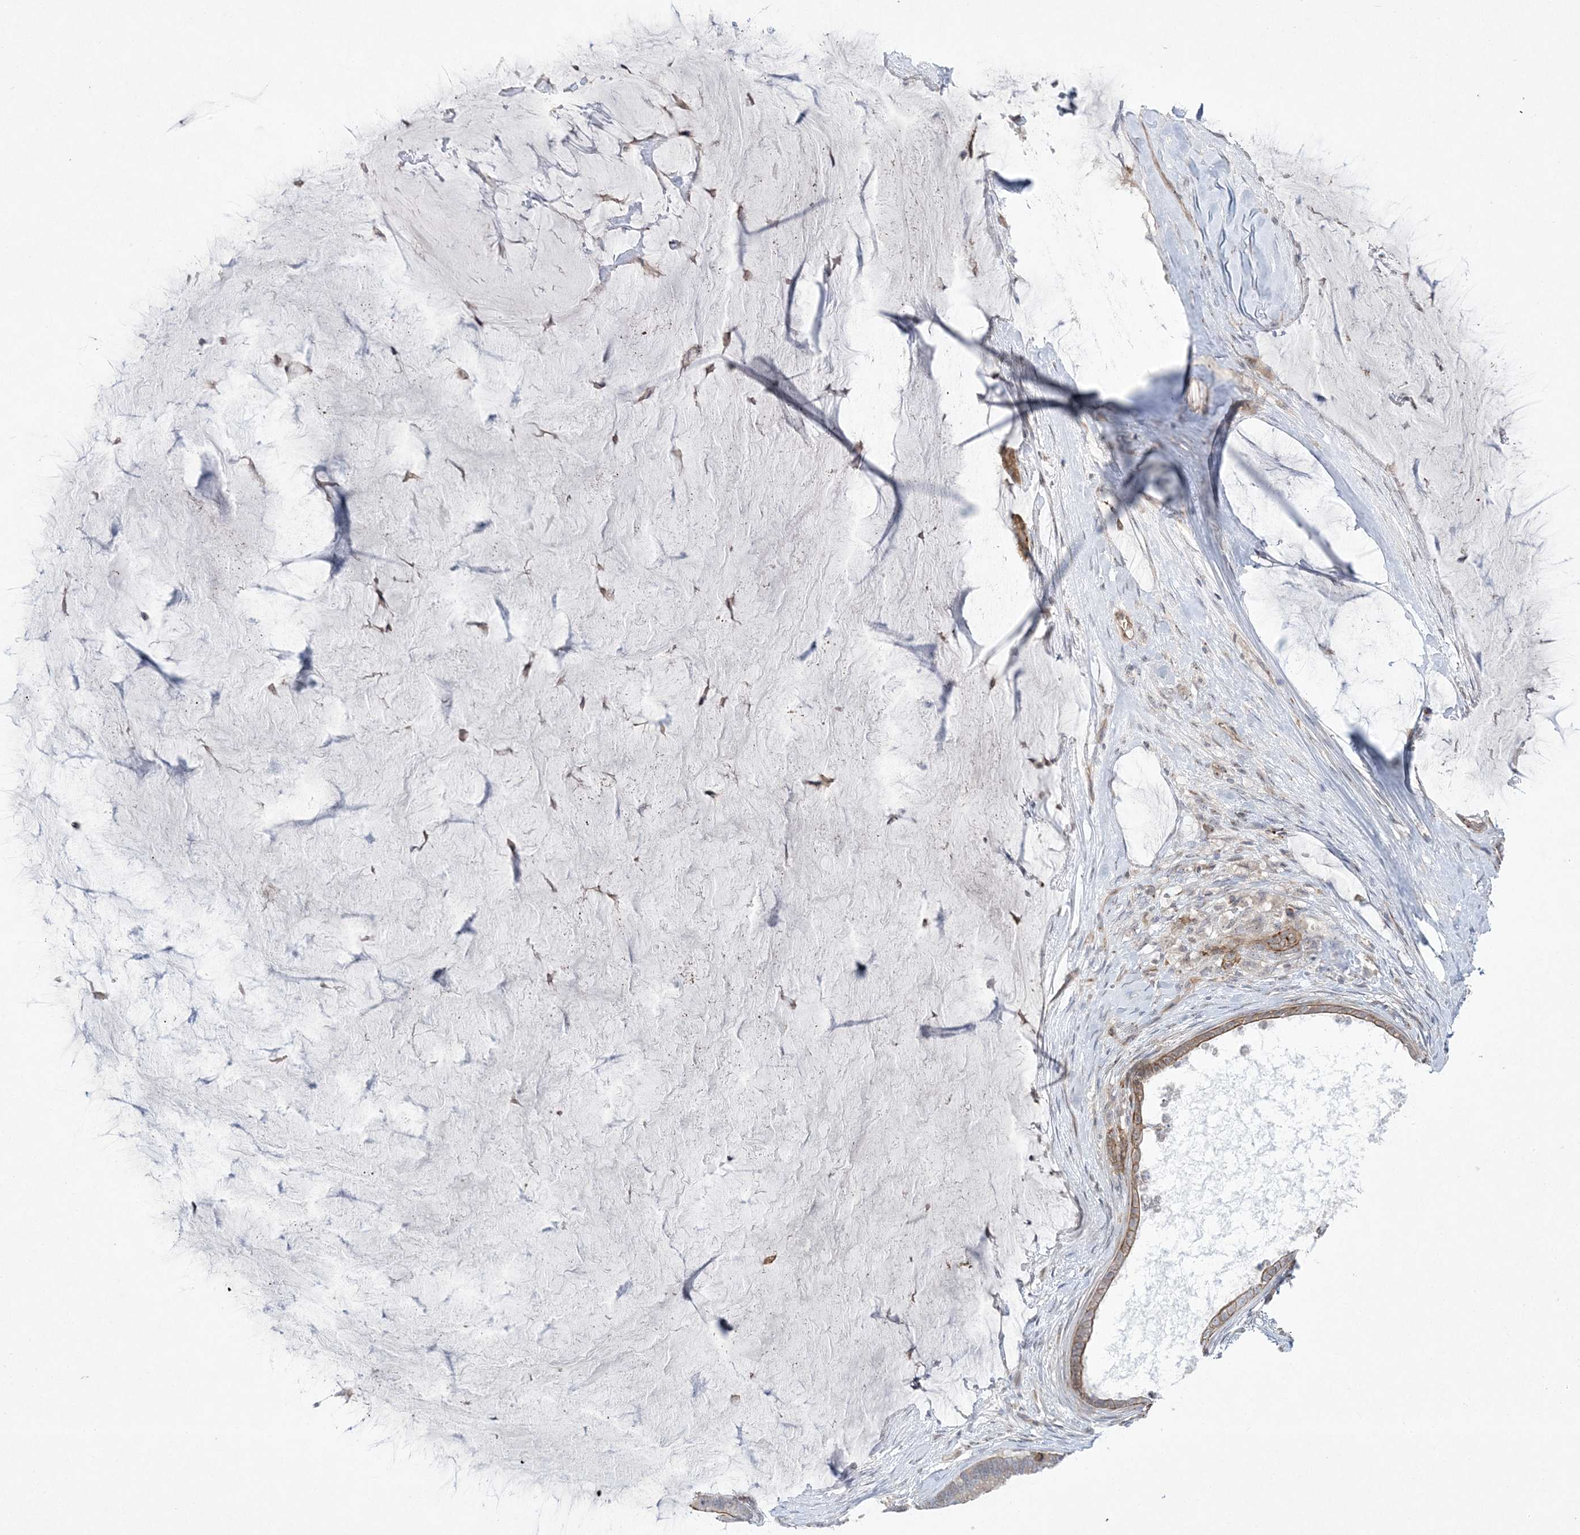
{"staining": {"intensity": "moderate", "quantity": ">75%", "location": "cytoplasmic/membranous"}, "tissue": "ovarian cancer", "cell_type": "Tumor cells", "image_type": "cancer", "snomed": [{"axis": "morphology", "description": "Cystadenocarcinoma, mucinous, NOS"}, {"axis": "topography", "description": "Ovary"}], "caption": "Tumor cells reveal moderate cytoplasmic/membranous staining in approximately >75% of cells in ovarian cancer.", "gene": "ADAMTS12", "patient": {"sex": "female", "age": 61}}